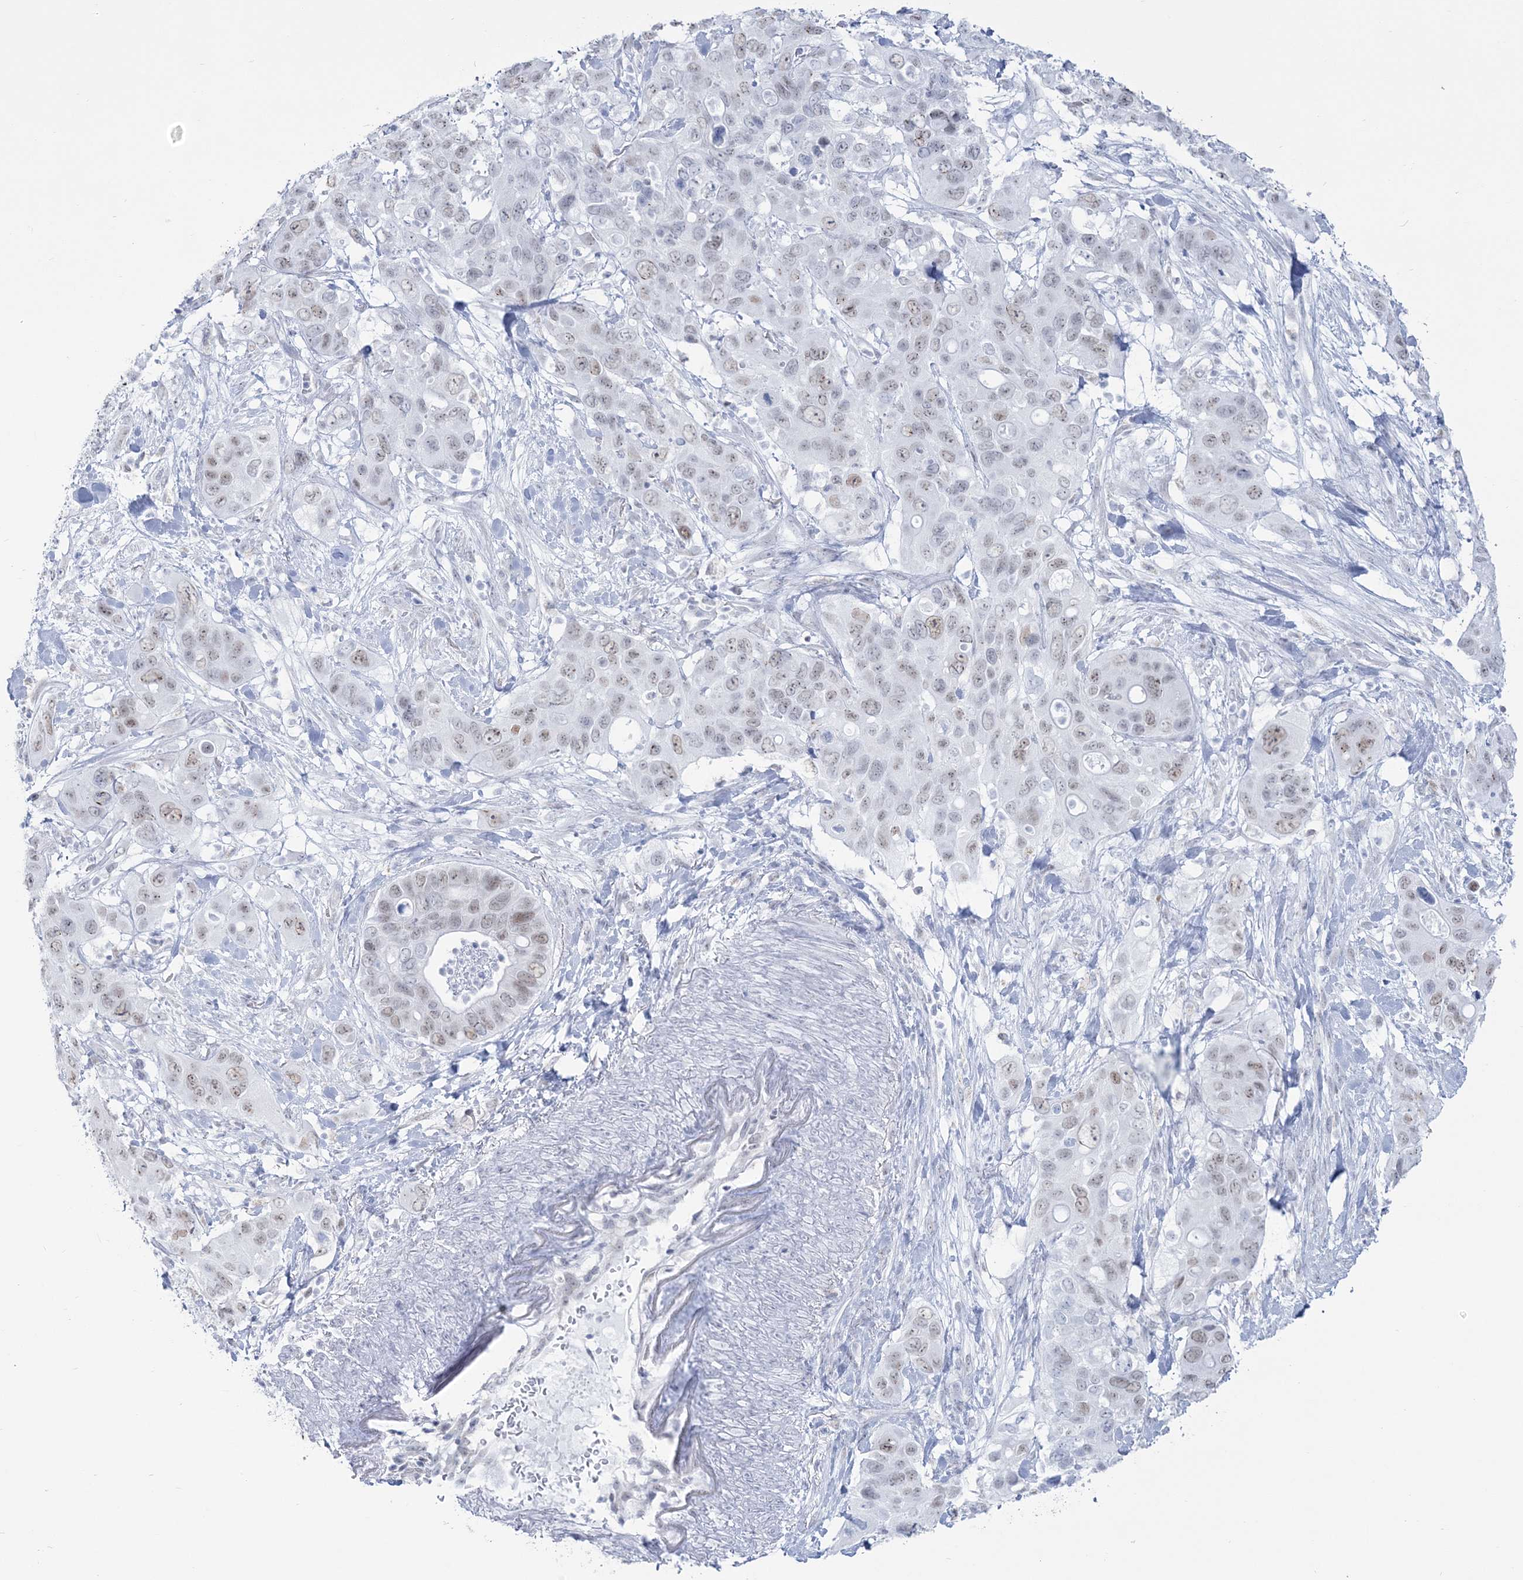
{"staining": {"intensity": "weak", "quantity": "25%-75%", "location": "nuclear"}, "tissue": "pancreatic cancer", "cell_type": "Tumor cells", "image_type": "cancer", "snomed": [{"axis": "morphology", "description": "Adenocarcinoma, NOS"}, {"axis": "topography", "description": "Pancreas"}], "caption": "A photomicrograph of pancreatic cancer stained for a protein displays weak nuclear brown staining in tumor cells.", "gene": "ZNF843", "patient": {"sex": "female", "age": 71}}